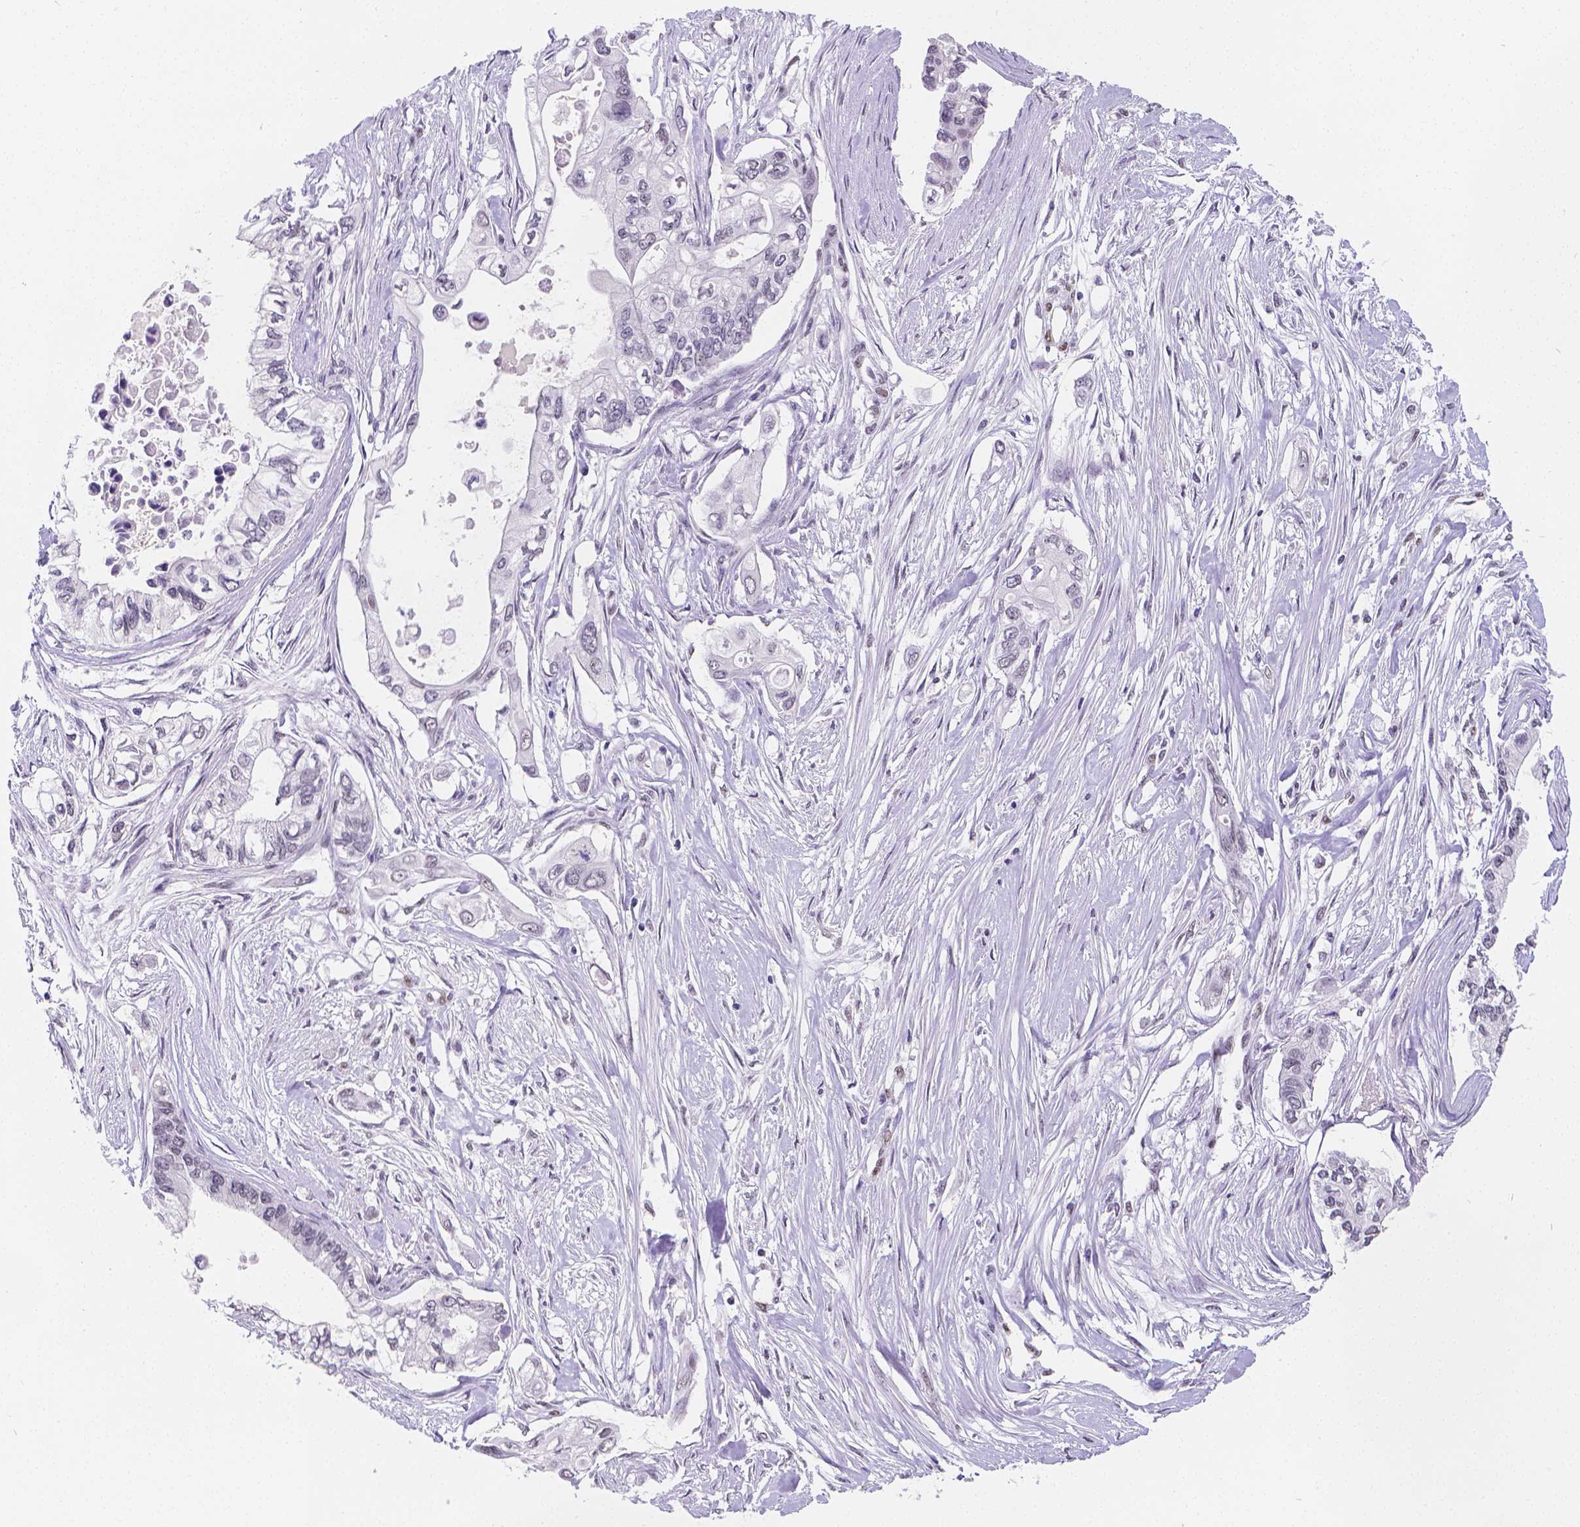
{"staining": {"intensity": "negative", "quantity": "none", "location": "none"}, "tissue": "pancreatic cancer", "cell_type": "Tumor cells", "image_type": "cancer", "snomed": [{"axis": "morphology", "description": "Adenocarcinoma, NOS"}, {"axis": "topography", "description": "Pancreas"}], "caption": "Immunohistochemistry of human pancreatic cancer demonstrates no expression in tumor cells. (DAB IHC, high magnification).", "gene": "MEF2C", "patient": {"sex": "female", "age": 63}}